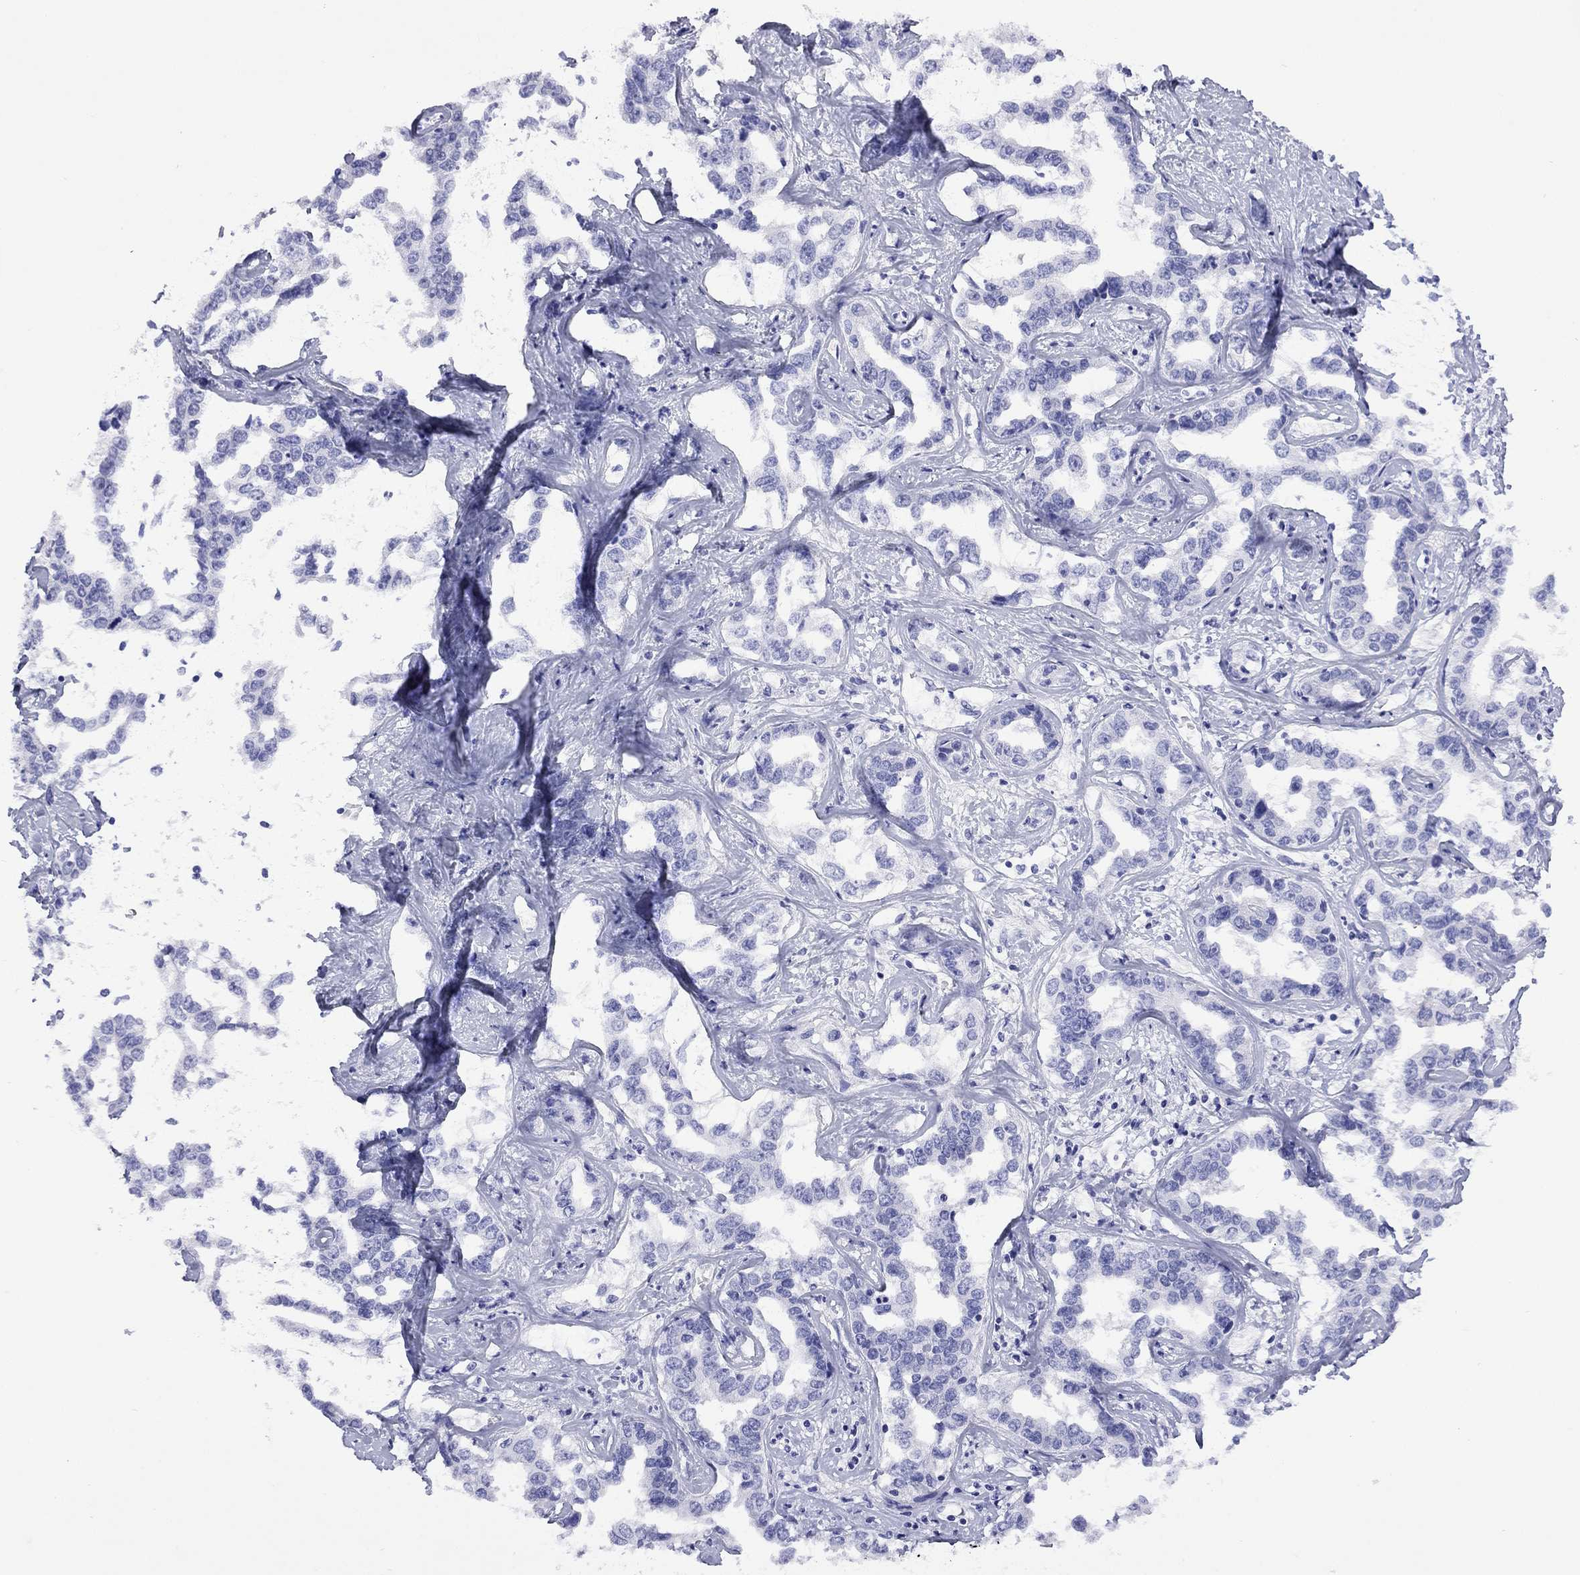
{"staining": {"intensity": "negative", "quantity": "none", "location": "none"}, "tissue": "liver cancer", "cell_type": "Tumor cells", "image_type": "cancer", "snomed": [{"axis": "morphology", "description": "Cholangiocarcinoma"}, {"axis": "topography", "description": "Liver"}], "caption": "Tumor cells show no significant staining in liver cancer. (DAB IHC visualized using brightfield microscopy, high magnification).", "gene": "FIGLA", "patient": {"sex": "male", "age": 59}}